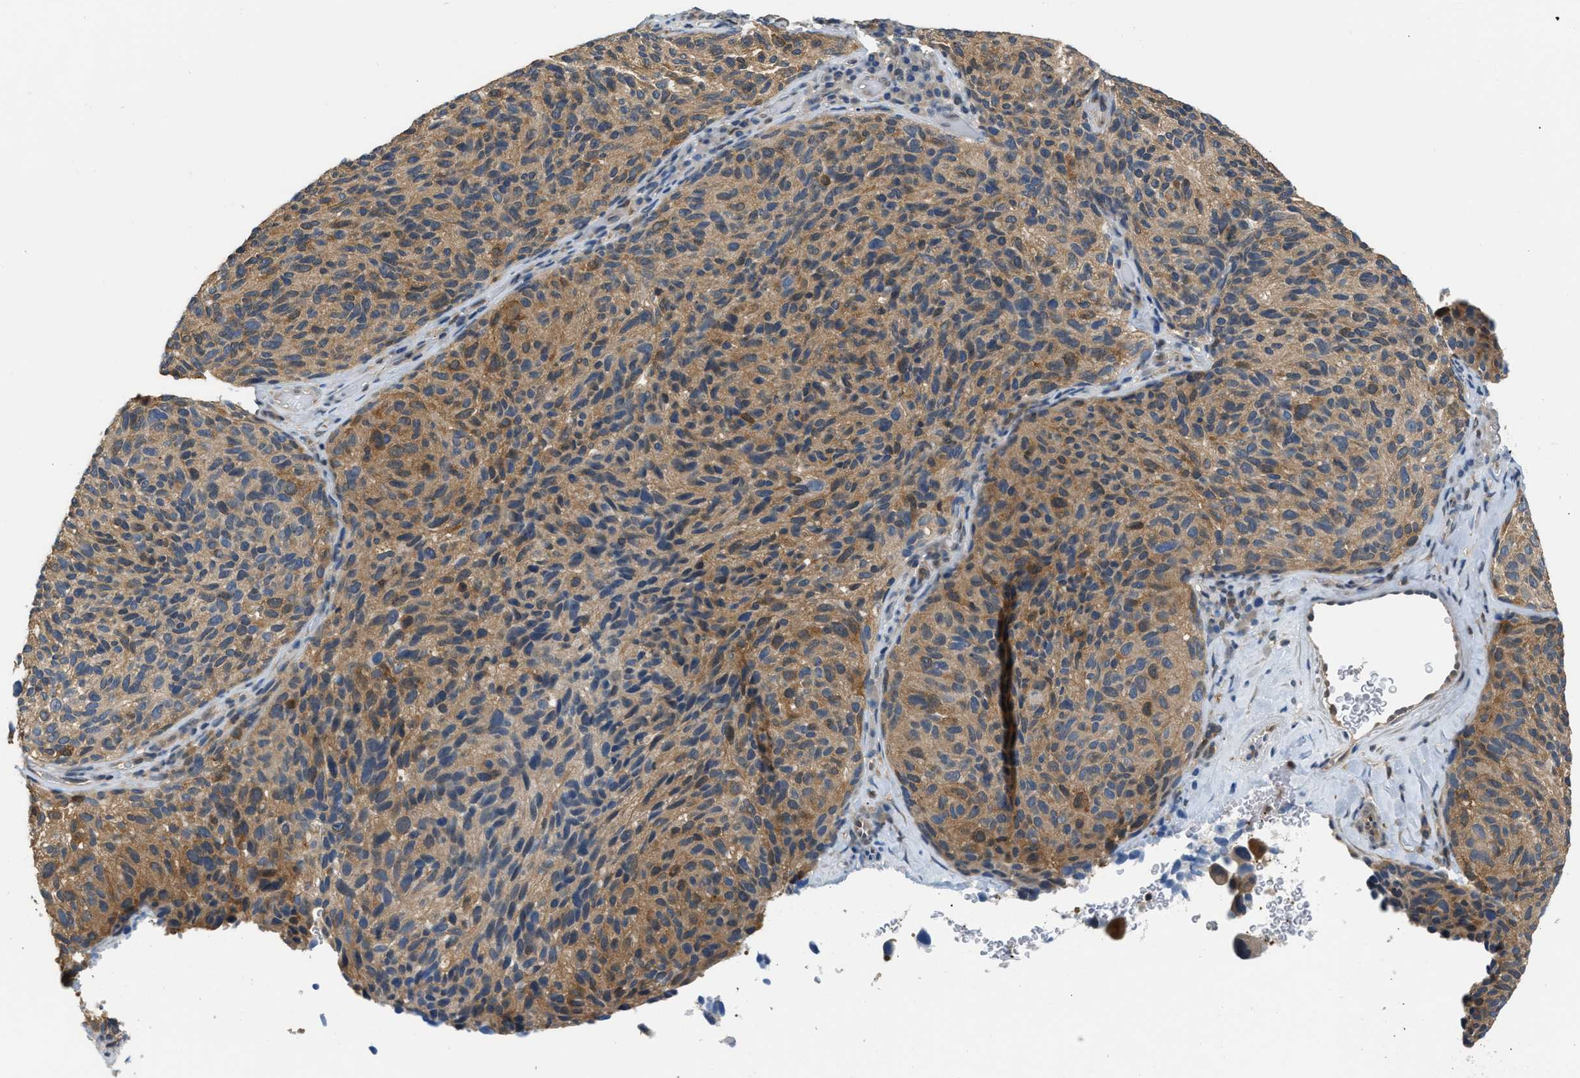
{"staining": {"intensity": "moderate", "quantity": ">75%", "location": "cytoplasmic/membranous"}, "tissue": "melanoma", "cell_type": "Tumor cells", "image_type": "cancer", "snomed": [{"axis": "morphology", "description": "Malignant melanoma, NOS"}, {"axis": "topography", "description": "Skin"}], "caption": "A brown stain shows moderate cytoplasmic/membranous expression of a protein in melanoma tumor cells.", "gene": "EIF4EBP2", "patient": {"sex": "female", "age": 73}}